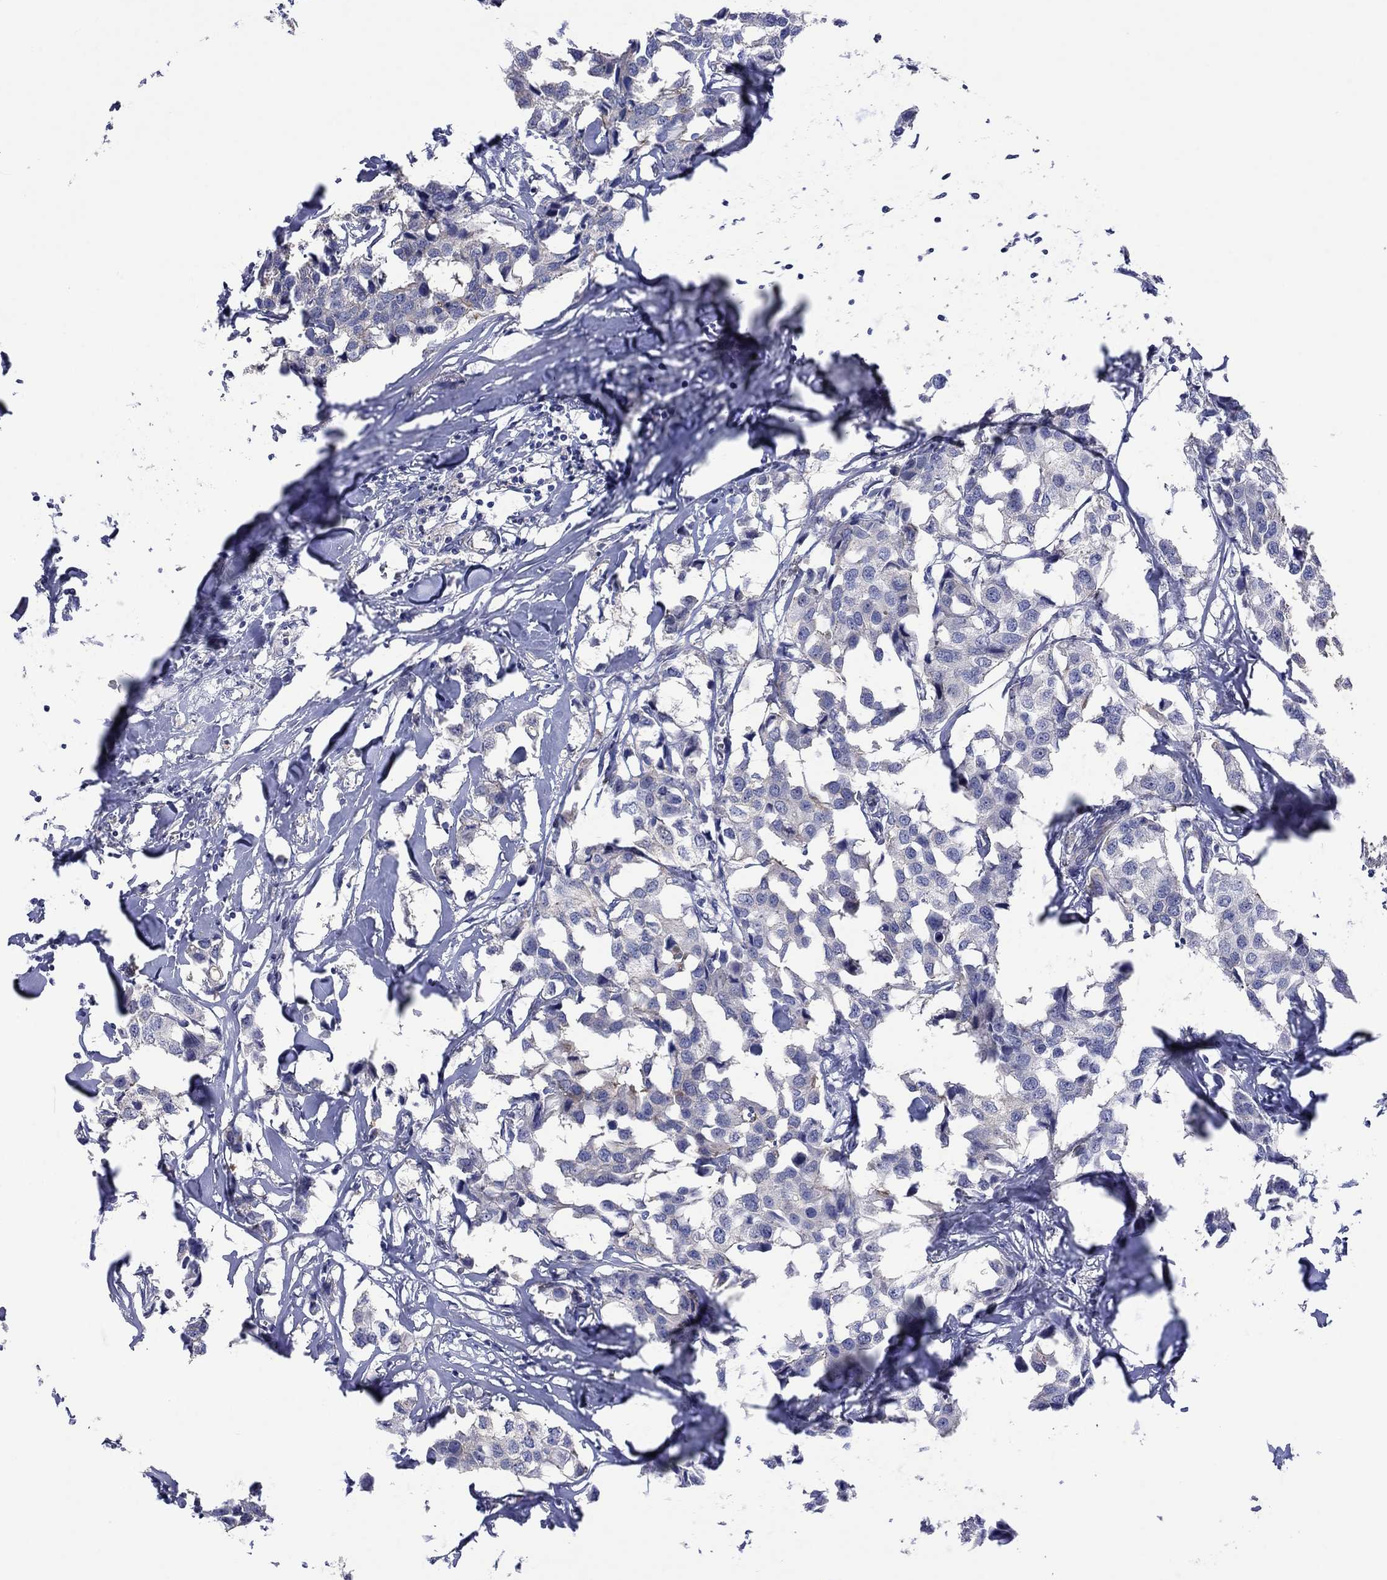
{"staining": {"intensity": "negative", "quantity": "none", "location": "none"}, "tissue": "breast cancer", "cell_type": "Tumor cells", "image_type": "cancer", "snomed": [{"axis": "morphology", "description": "Duct carcinoma"}, {"axis": "topography", "description": "Breast"}], "caption": "Immunohistochemical staining of breast cancer demonstrates no significant staining in tumor cells. The staining was performed using DAB to visualize the protein expression in brown, while the nuclei were stained in blue with hematoxylin (Magnification: 20x).", "gene": "TPRN", "patient": {"sex": "female", "age": 80}}